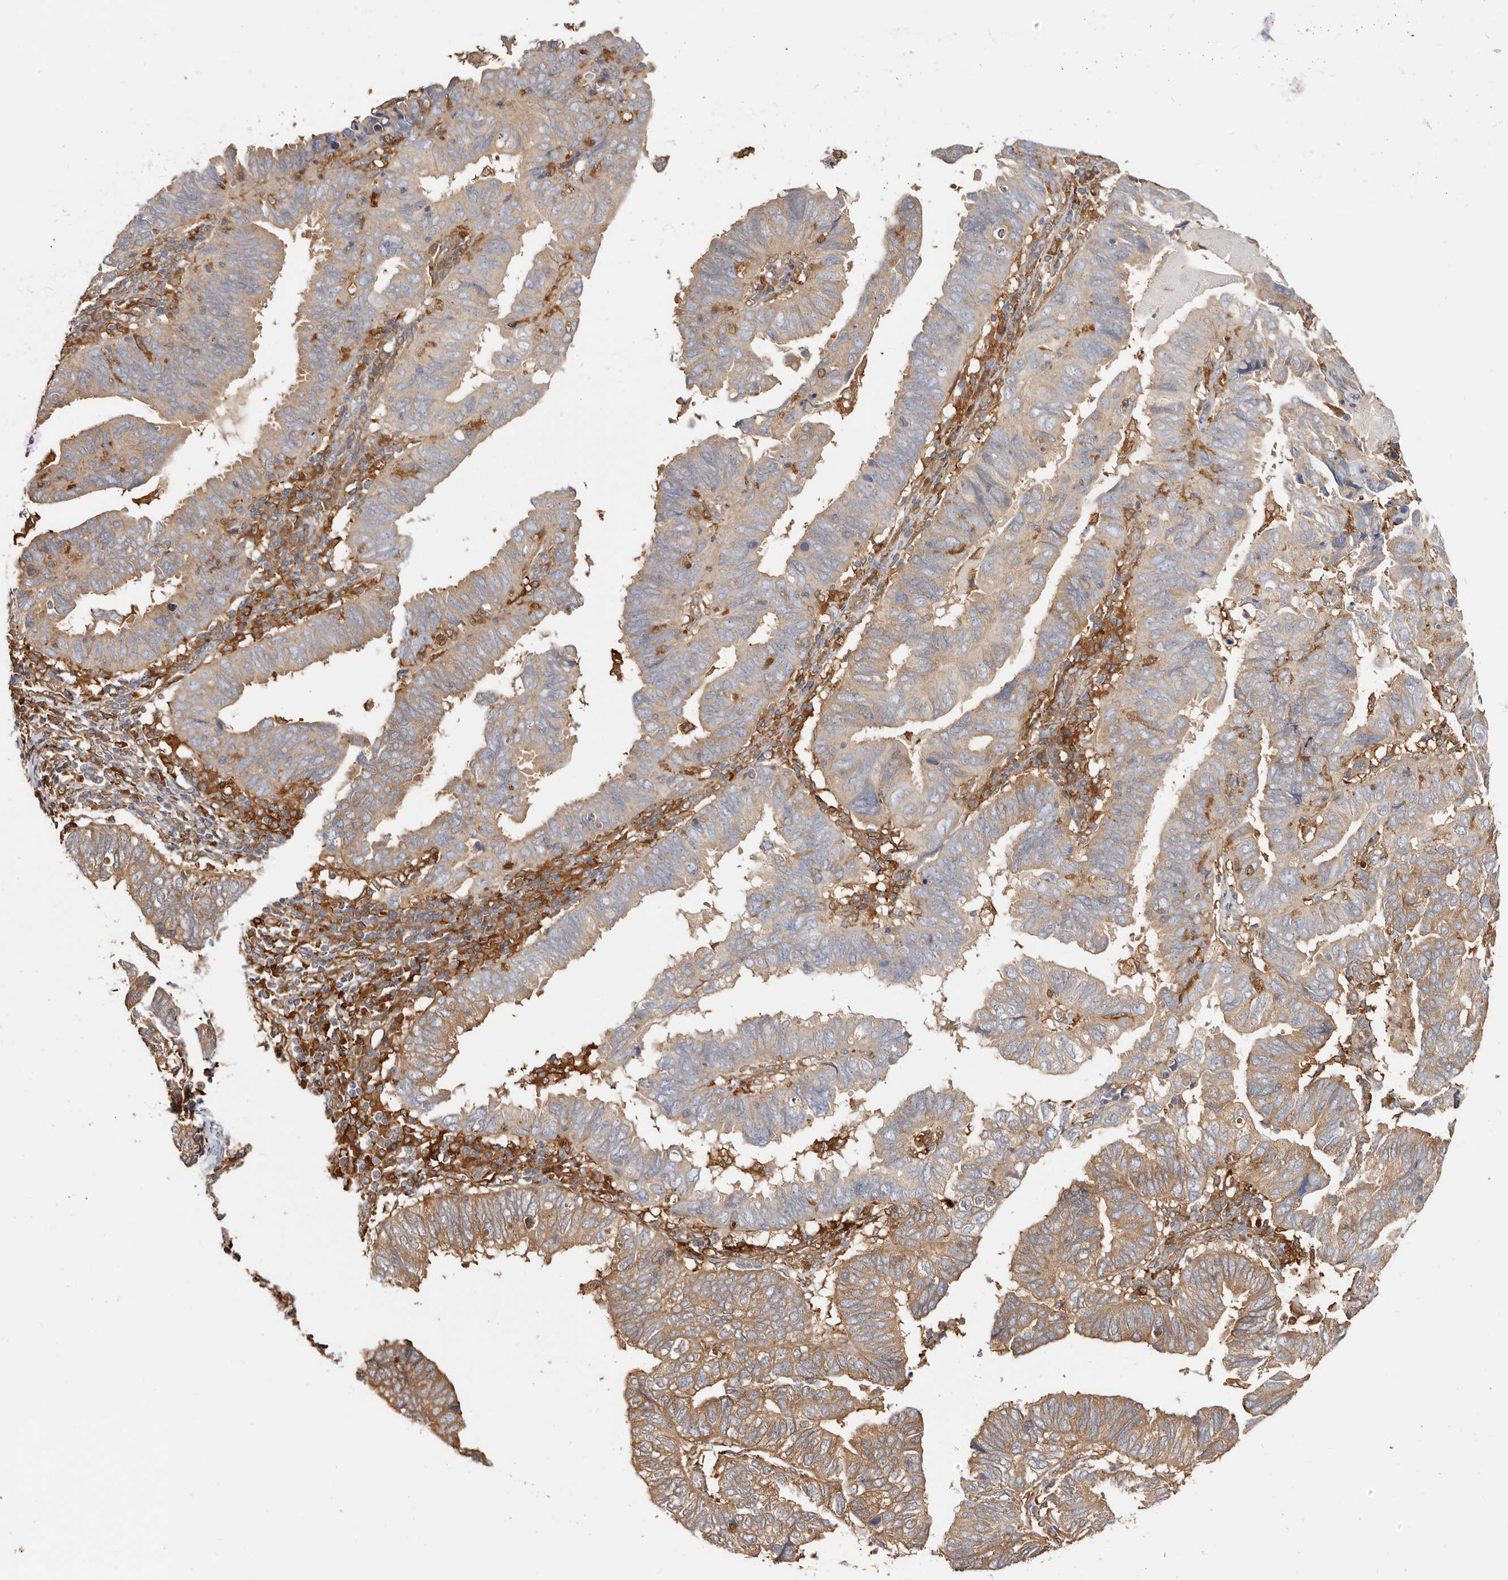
{"staining": {"intensity": "moderate", "quantity": "25%-75%", "location": "cytoplasmic/membranous"}, "tissue": "endometrial cancer", "cell_type": "Tumor cells", "image_type": "cancer", "snomed": [{"axis": "morphology", "description": "Adenocarcinoma, NOS"}, {"axis": "topography", "description": "Uterus"}], "caption": "This image exhibits immunohistochemistry staining of human endometrial cancer (adenocarcinoma), with medium moderate cytoplasmic/membranous positivity in about 25%-75% of tumor cells.", "gene": "LAP3", "patient": {"sex": "female", "age": 77}}